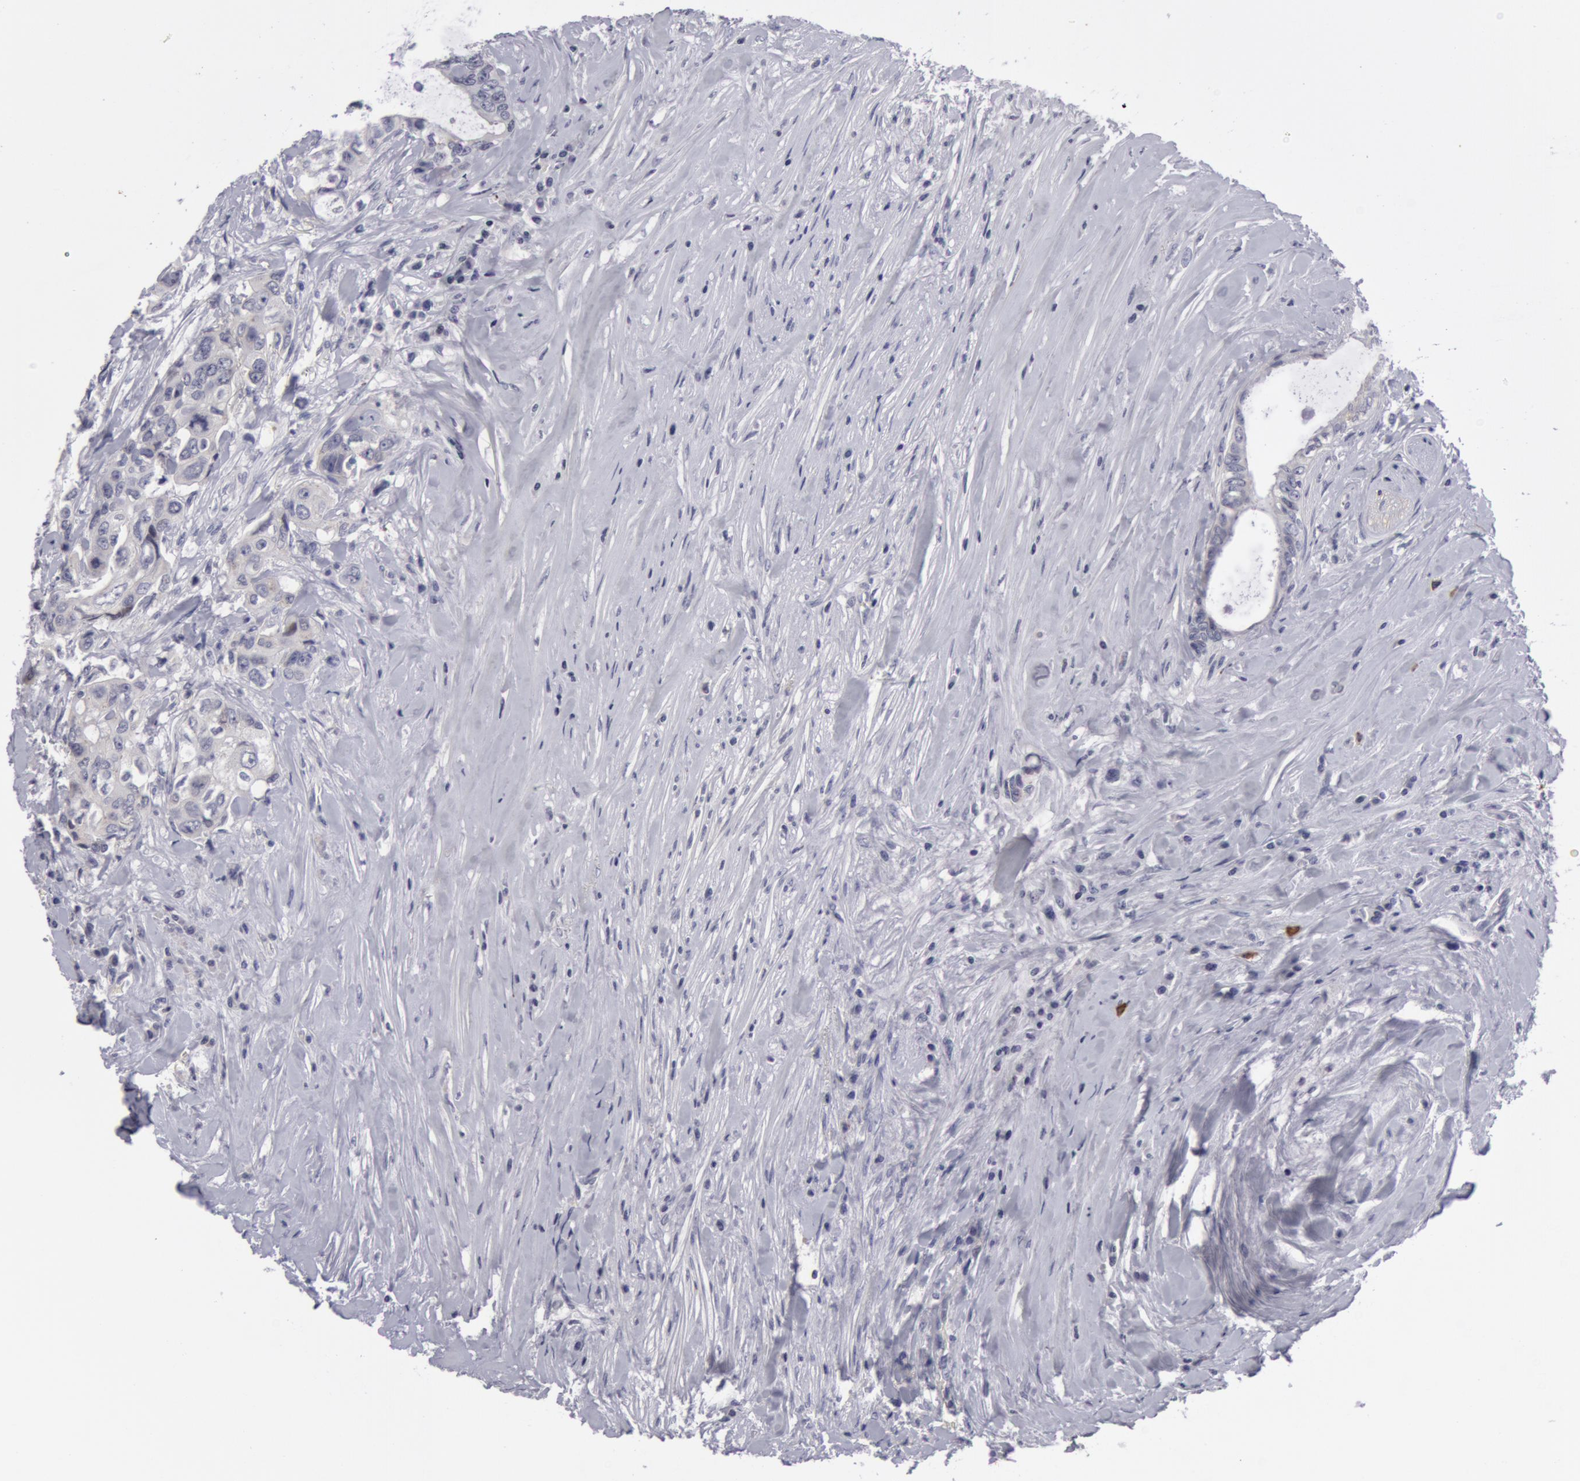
{"staining": {"intensity": "negative", "quantity": "none", "location": "none"}, "tissue": "colorectal cancer", "cell_type": "Tumor cells", "image_type": "cancer", "snomed": [{"axis": "morphology", "description": "Adenocarcinoma, NOS"}, {"axis": "topography", "description": "Rectum"}], "caption": "The IHC histopathology image has no significant staining in tumor cells of colorectal adenocarcinoma tissue.", "gene": "NLGN4X", "patient": {"sex": "female", "age": 57}}